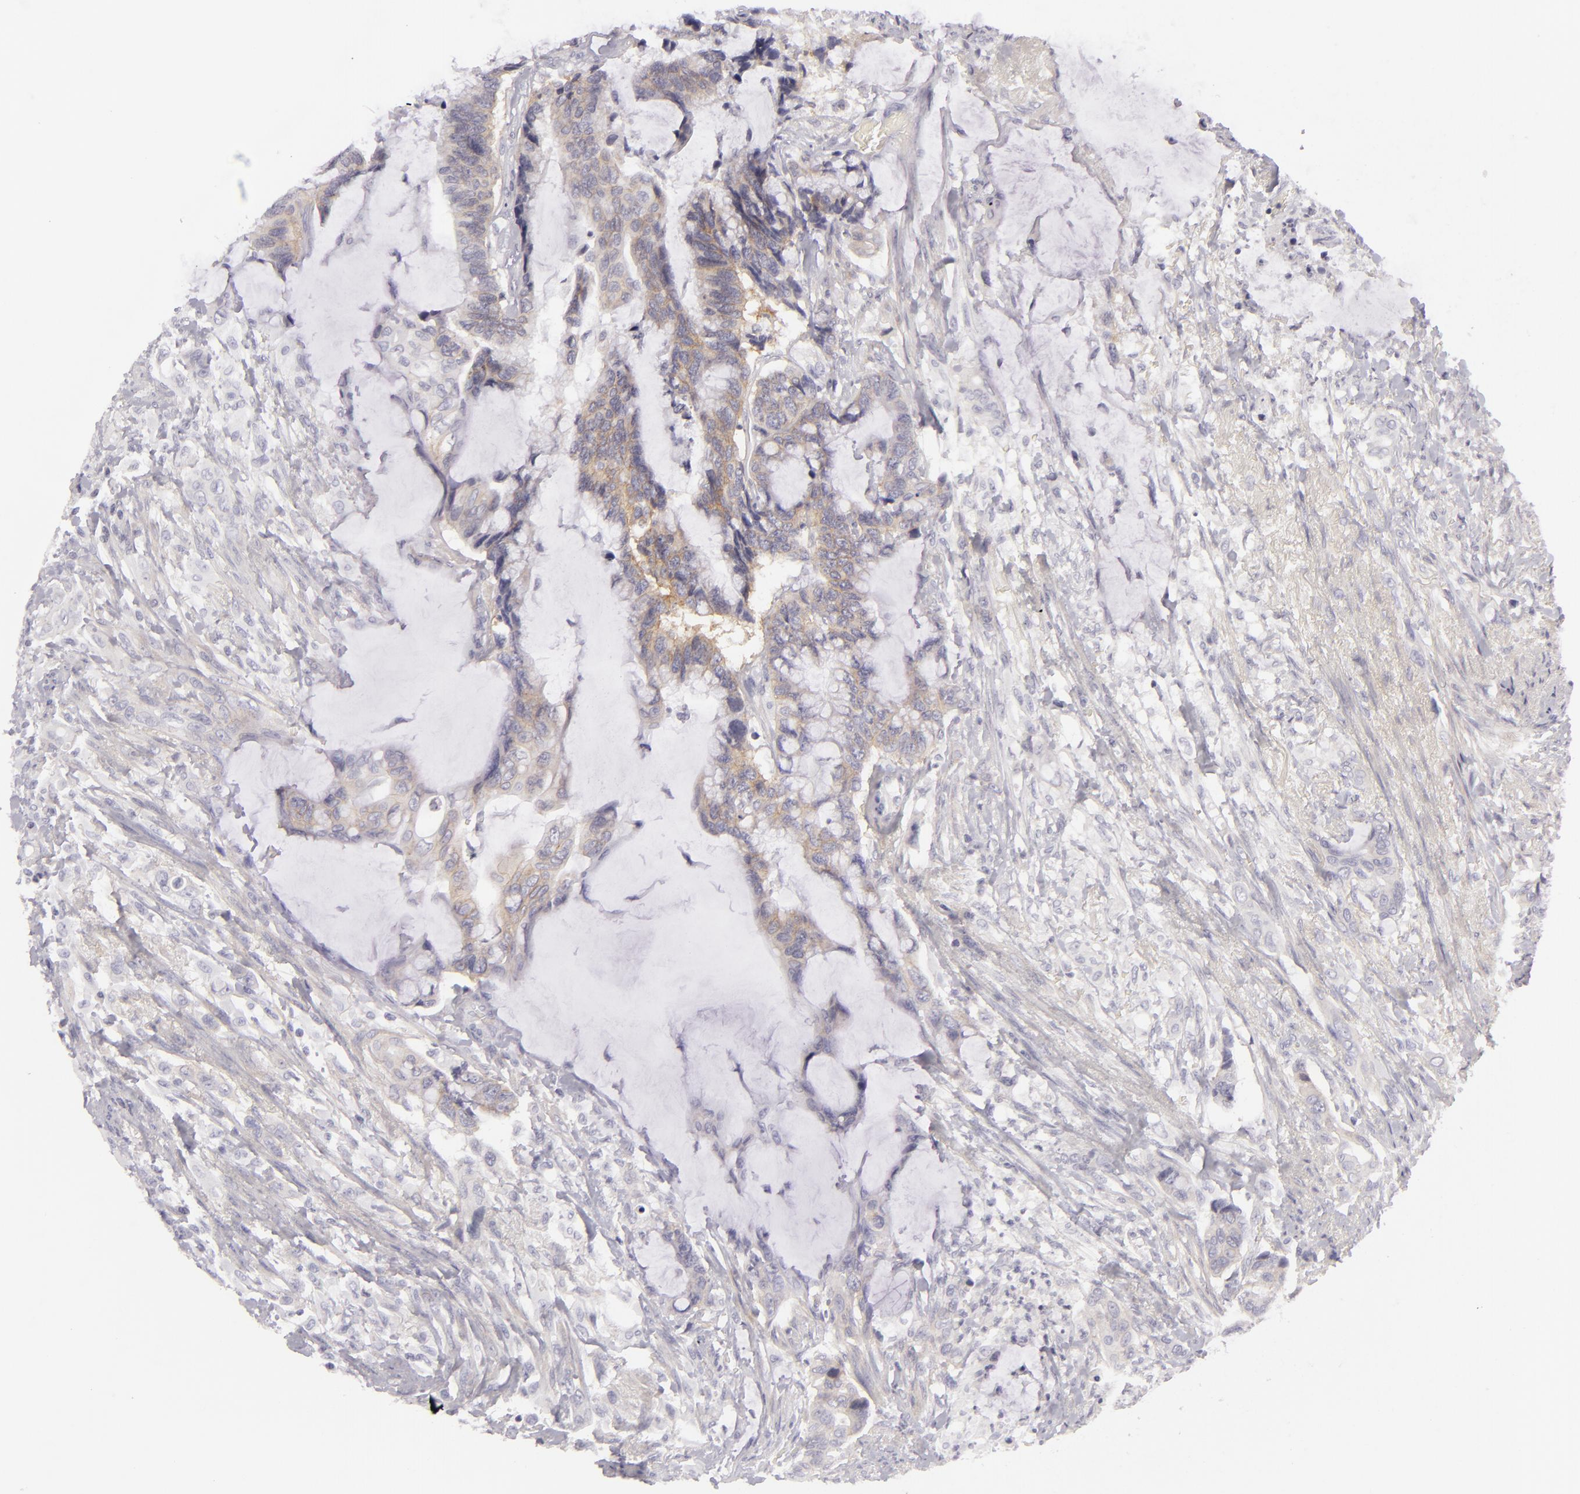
{"staining": {"intensity": "weak", "quantity": "25%-75%", "location": "cytoplasmic/membranous"}, "tissue": "colorectal cancer", "cell_type": "Tumor cells", "image_type": "cancer", "snomed": [{"axis": "morphology", "description": "Adenocarcinoma, NOS"}, {"axis": "topography", "description": "Rectum"}], "caption": "The histopathology image exhibits staining of colorectal adenocarcinoma, revealing weak cytoplasmic/membranous protein positivity (brown color) within tumor cells. (Brightfield microscopy of DAB IHC at high magnification).", "gene": "DLG4", "patient": {"sex": "female", "age": 59}}